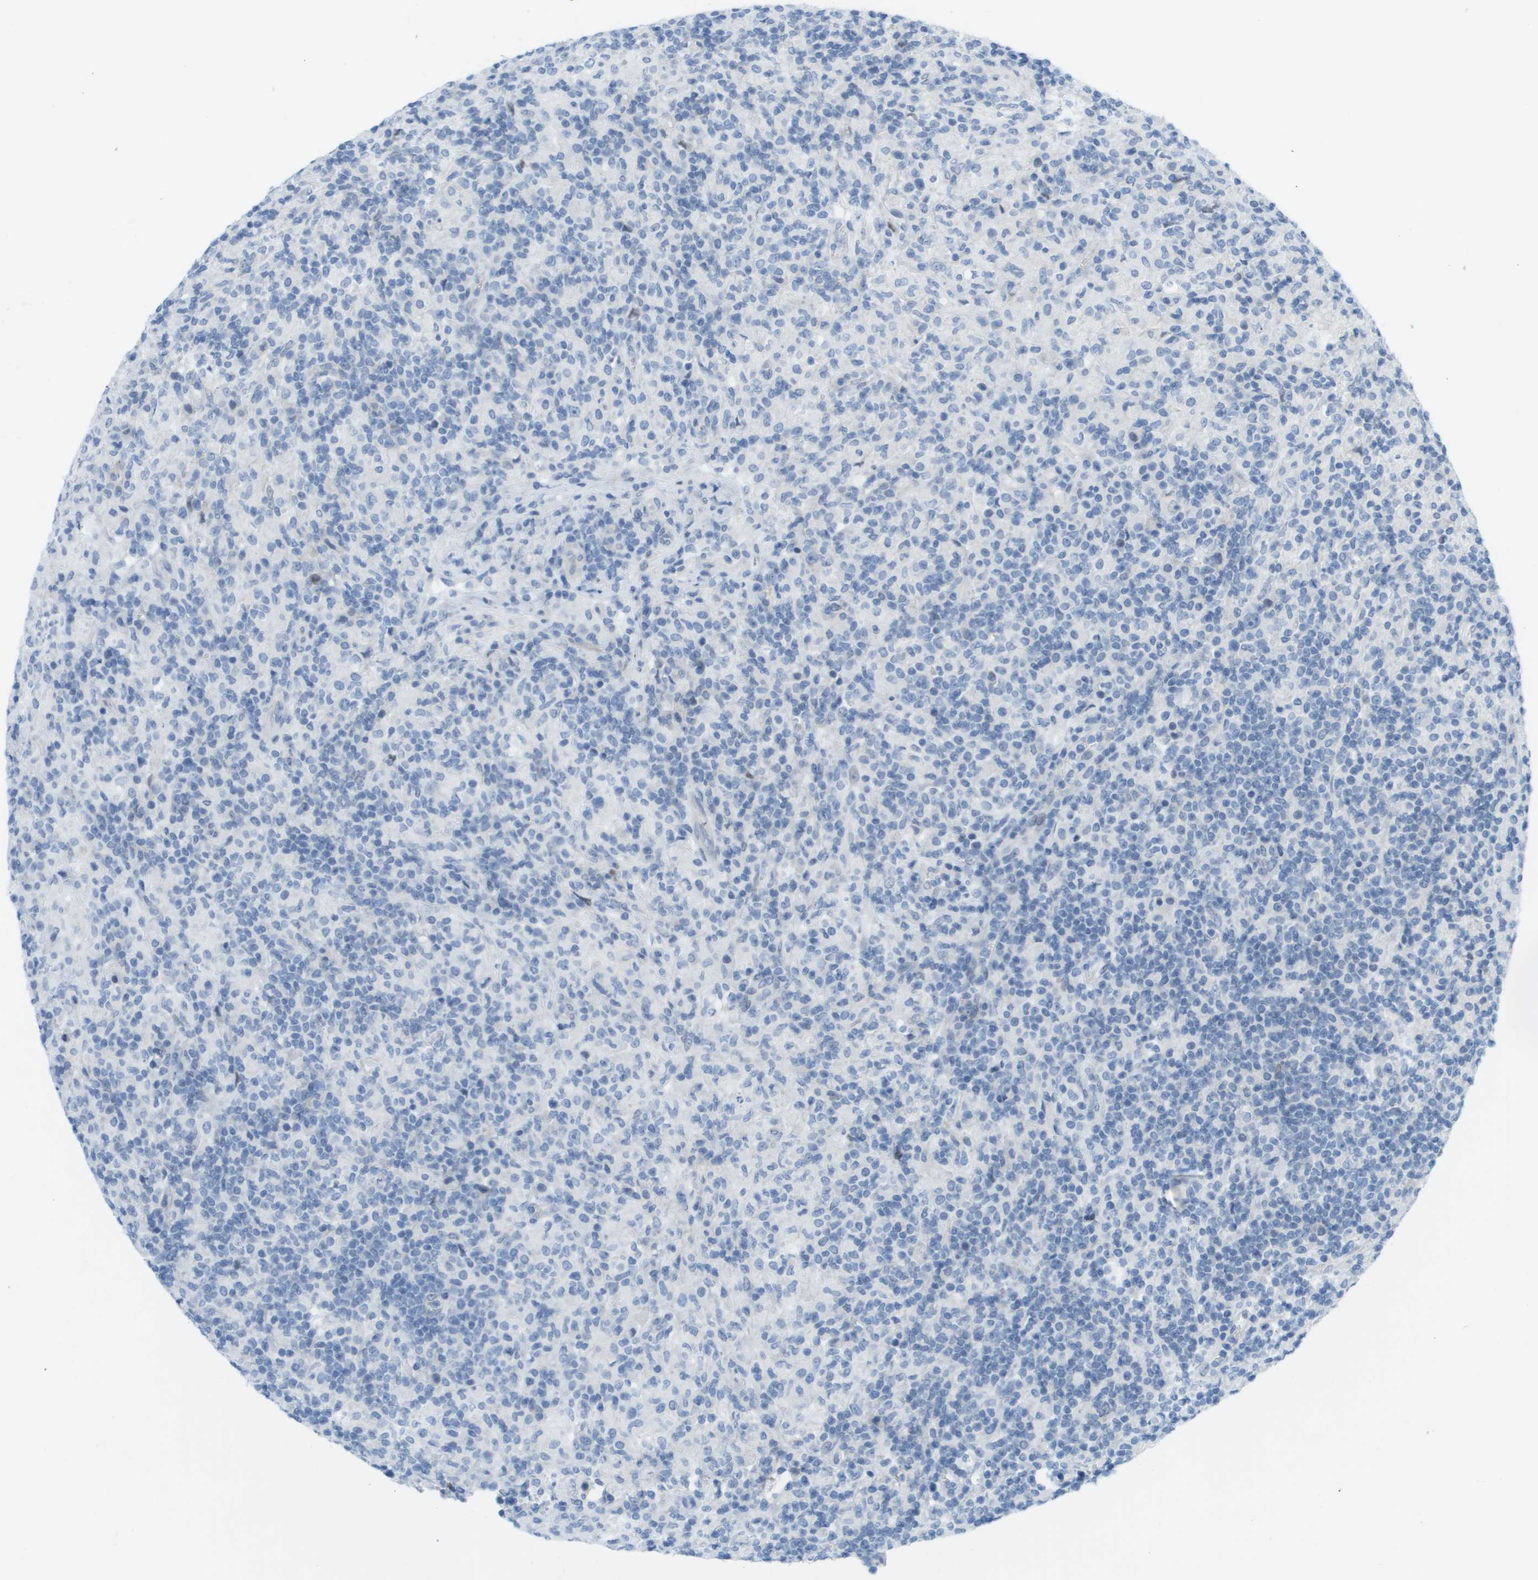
{"staining": {"intensity": "negative", "quantity": "none", "location": "none"}, "tissue": "lymphoma", "cell_type": "Tumor cells", "image_type": "cancer", "snomed": [{"axis": "morphology", "description": "Hodgkin's disease, NOS"}, {"axis": "topography", "description": "Lymph node"}], "caption": "A high-resolution image shows IHC staining of lymphoma, which reveals no significant positivity in tumor cells.", "gene": "CUL9", "patient": {"sex": "male", "age": 70}}